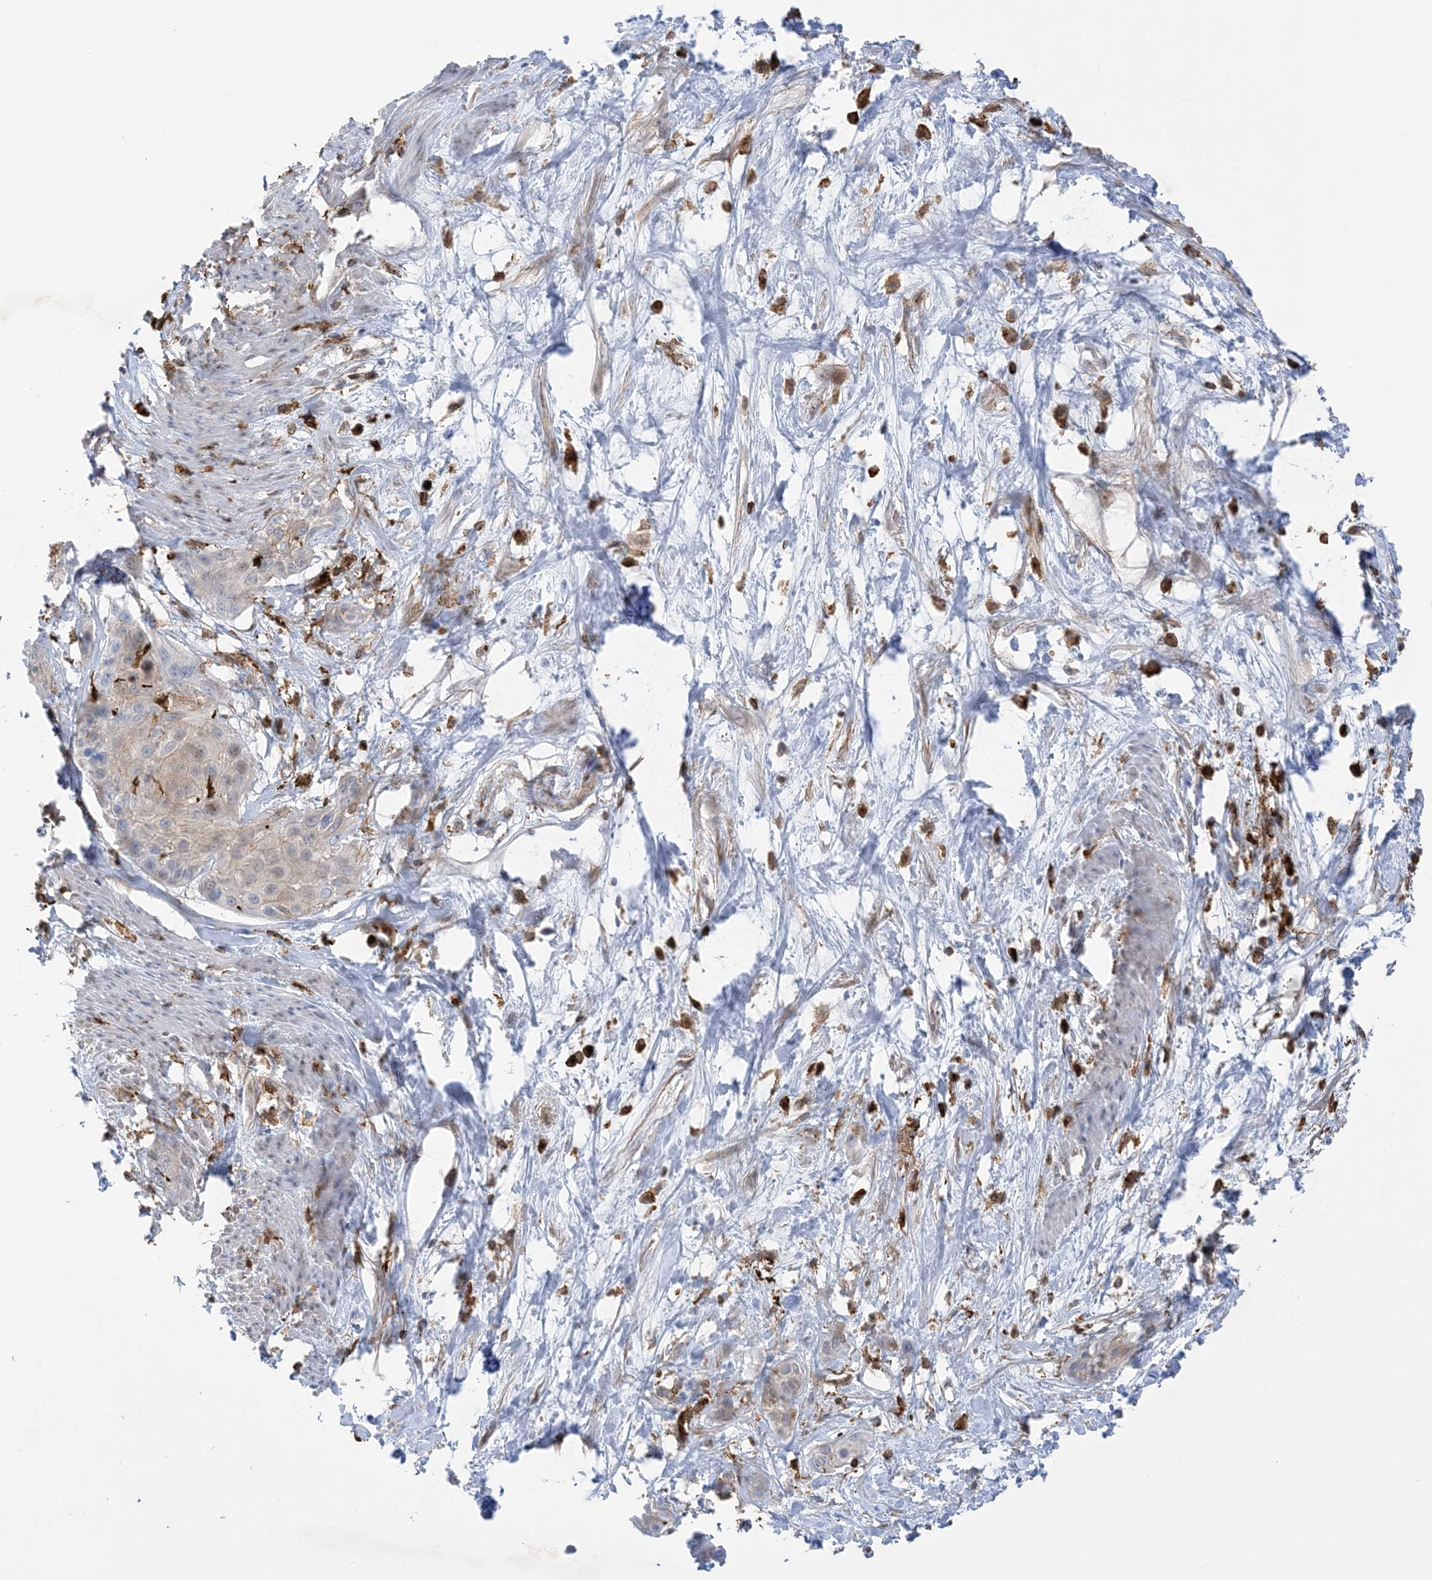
{"staining": {"intensity": "weak", "quantity": "<25%", "location": "cytoplasmic/membranous"}, "tissue": "cervical cancer", "cell_type": "Tumor cells", "image_type": "cancer", "snomed": [{"axis": "morphology", "description": "Squamous cell carcinoma, NOS"}, {"axis": "topography", "description": "Cervix"}], "caption": "Protein analysis of cervical cancer reveals no significant expression in tumor cells.", "gene": "ICMT", "patient": {"sex": "female", "age": 57}}